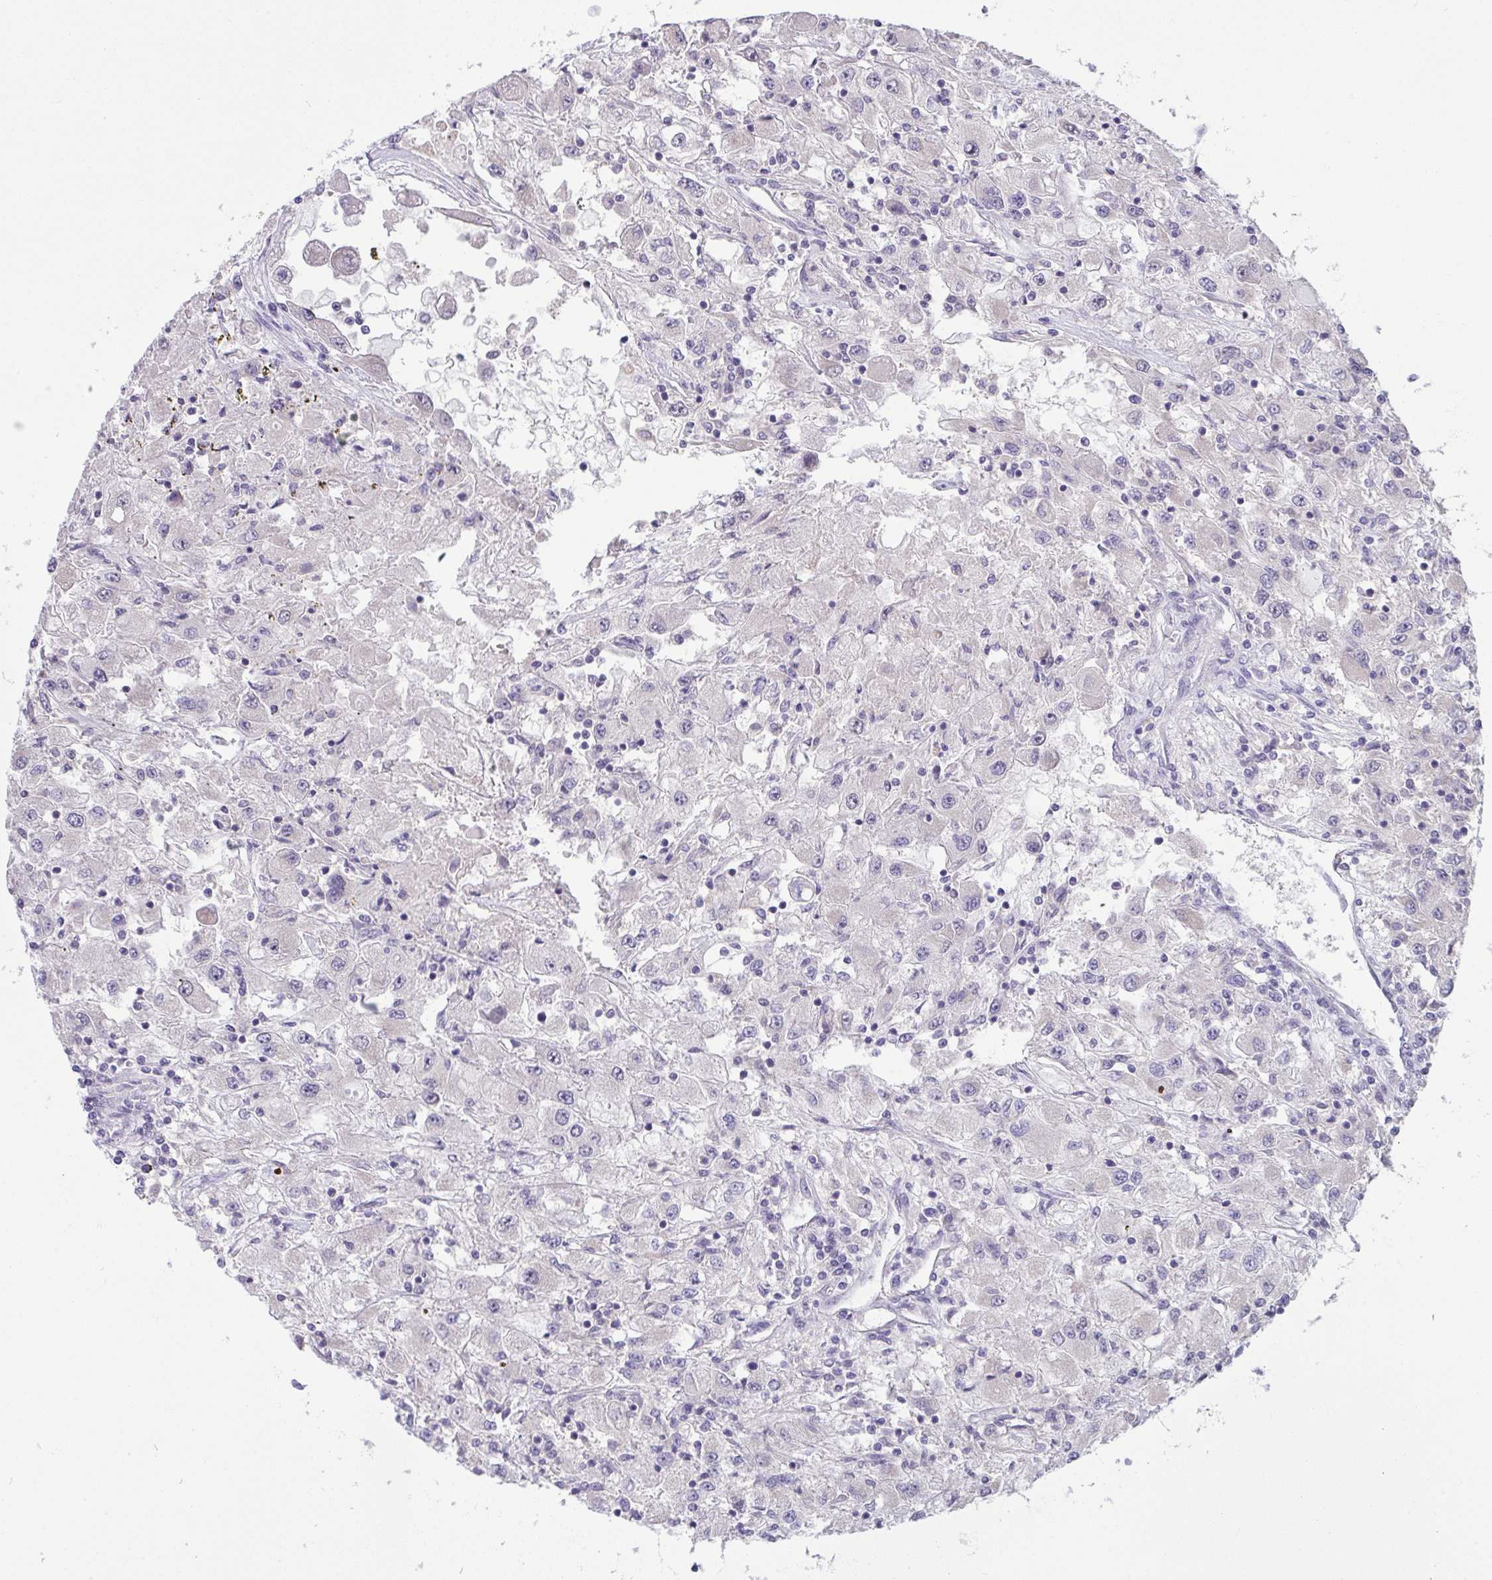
{"staining": {"intensity": "negative", "quantity": "none", "location": "none"}, "tissue": "renal cancer", "cell_type": "Tumor cells", "image_type": "cancer", "snomed": [{"axis": "morphology", "description": "Adenocarcinoma, NOS"}, {"axis": "topography", "description": "Kidney"}], "caption": "Histopathology image shows no protein positivity in tumor cells of adenocarcinoma (renal) tissue.", "gene": "TMEM41A", "patient": {"sex": "female", "age": 67}}